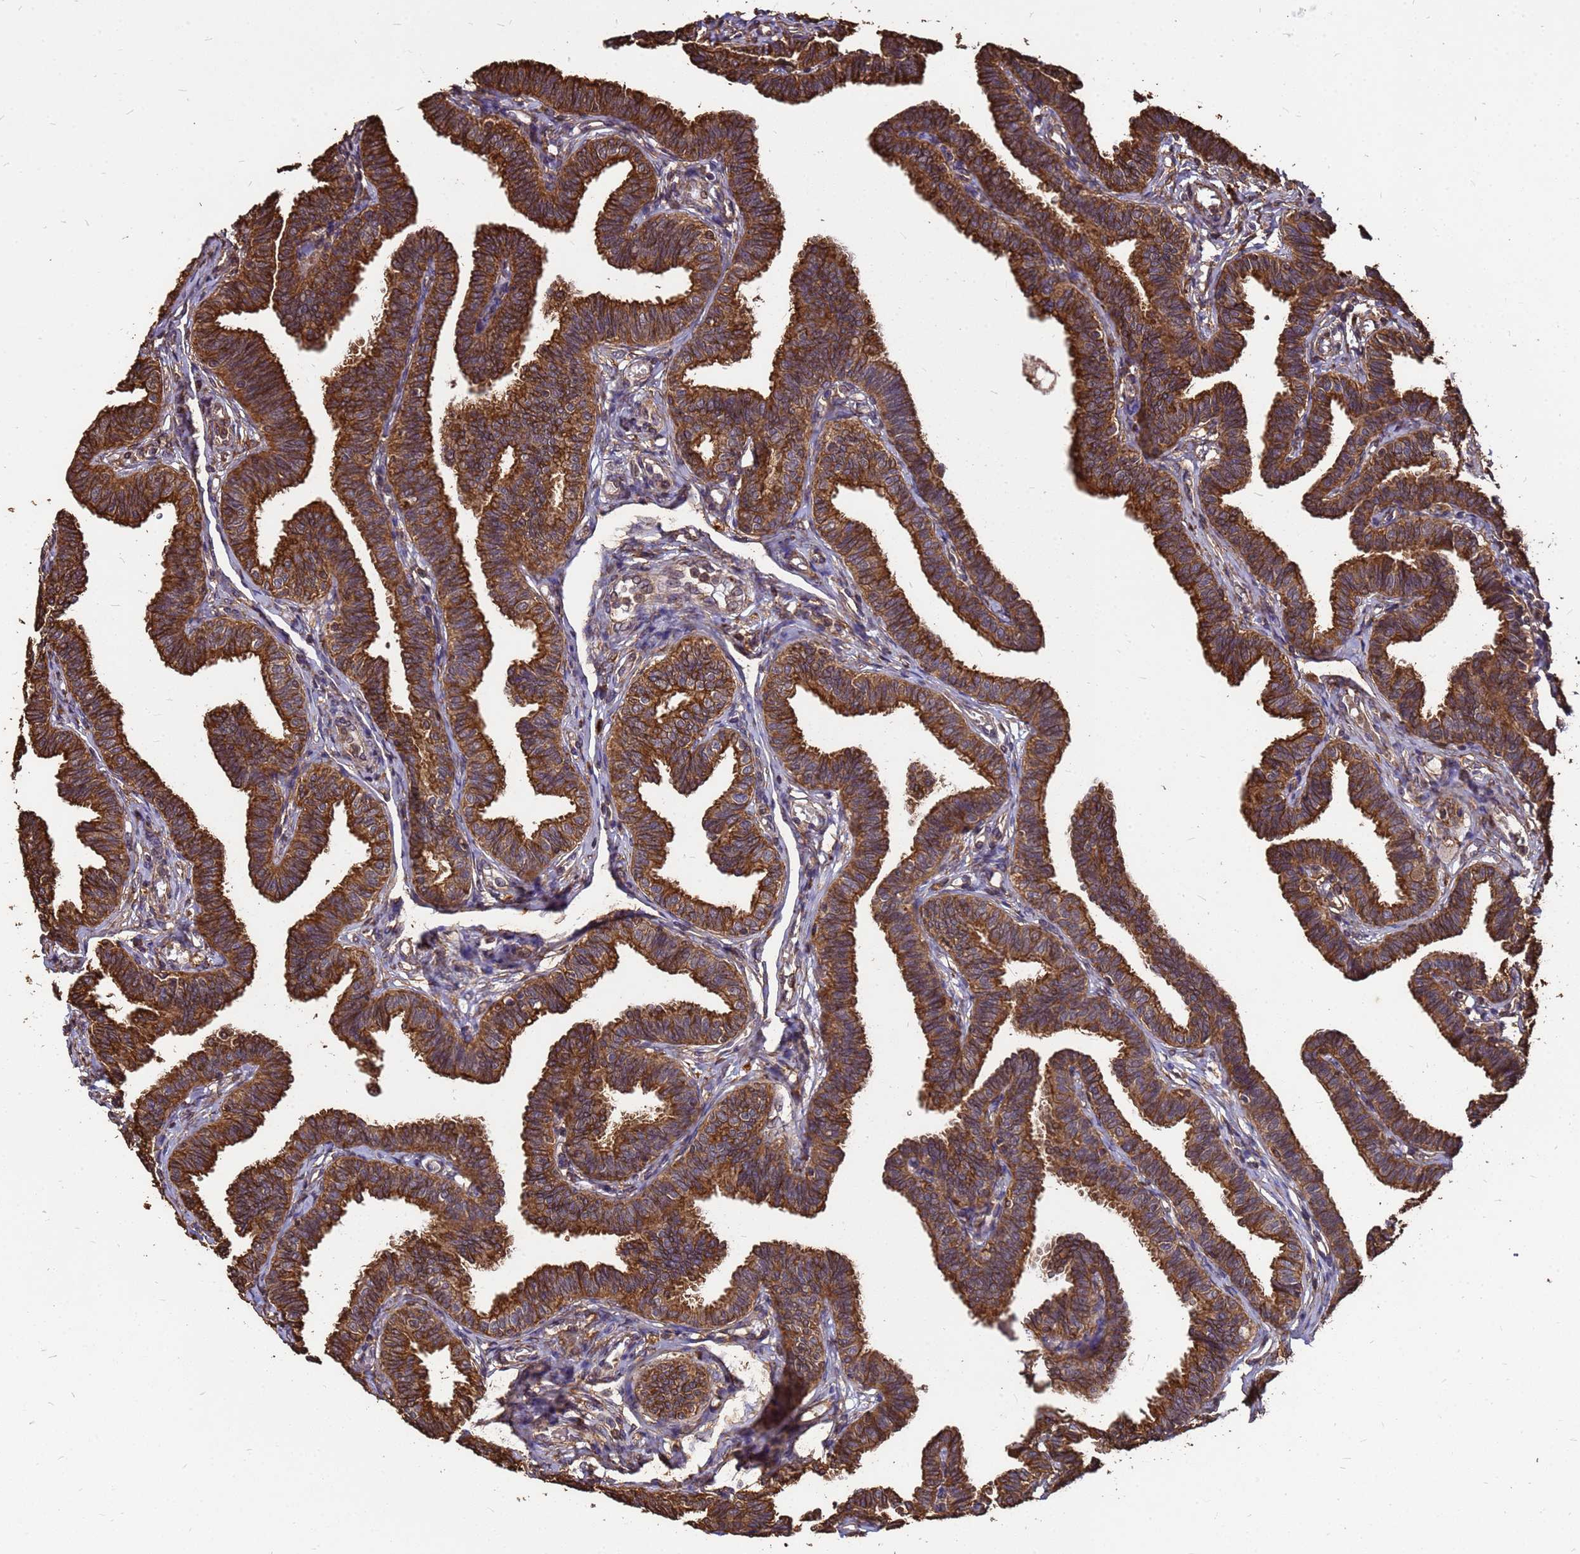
{"staining": {"intensity": "strong", "quantity": ">75%", "location": "cytoplasmic/membranous"}, "tissue": "fallopian tube", "cell_type": "Glandular cells", "image_type": "normal", "snomed": [{"axis": "morphology", "description": "Normal tissue, NOS"}, {"axis": "topography", "description": "Fallopian tube"}, {"axis": "topography", "description": "Ovary"}], "caption": "Immunohistochemical staining of unremarkable human fallopian tube demonstrates strong cytoplasmic/membranous protein expression in about >75% of glandular cells.", "gene": "ZNF618", "patient": {"sex": "female", "age": 23}}